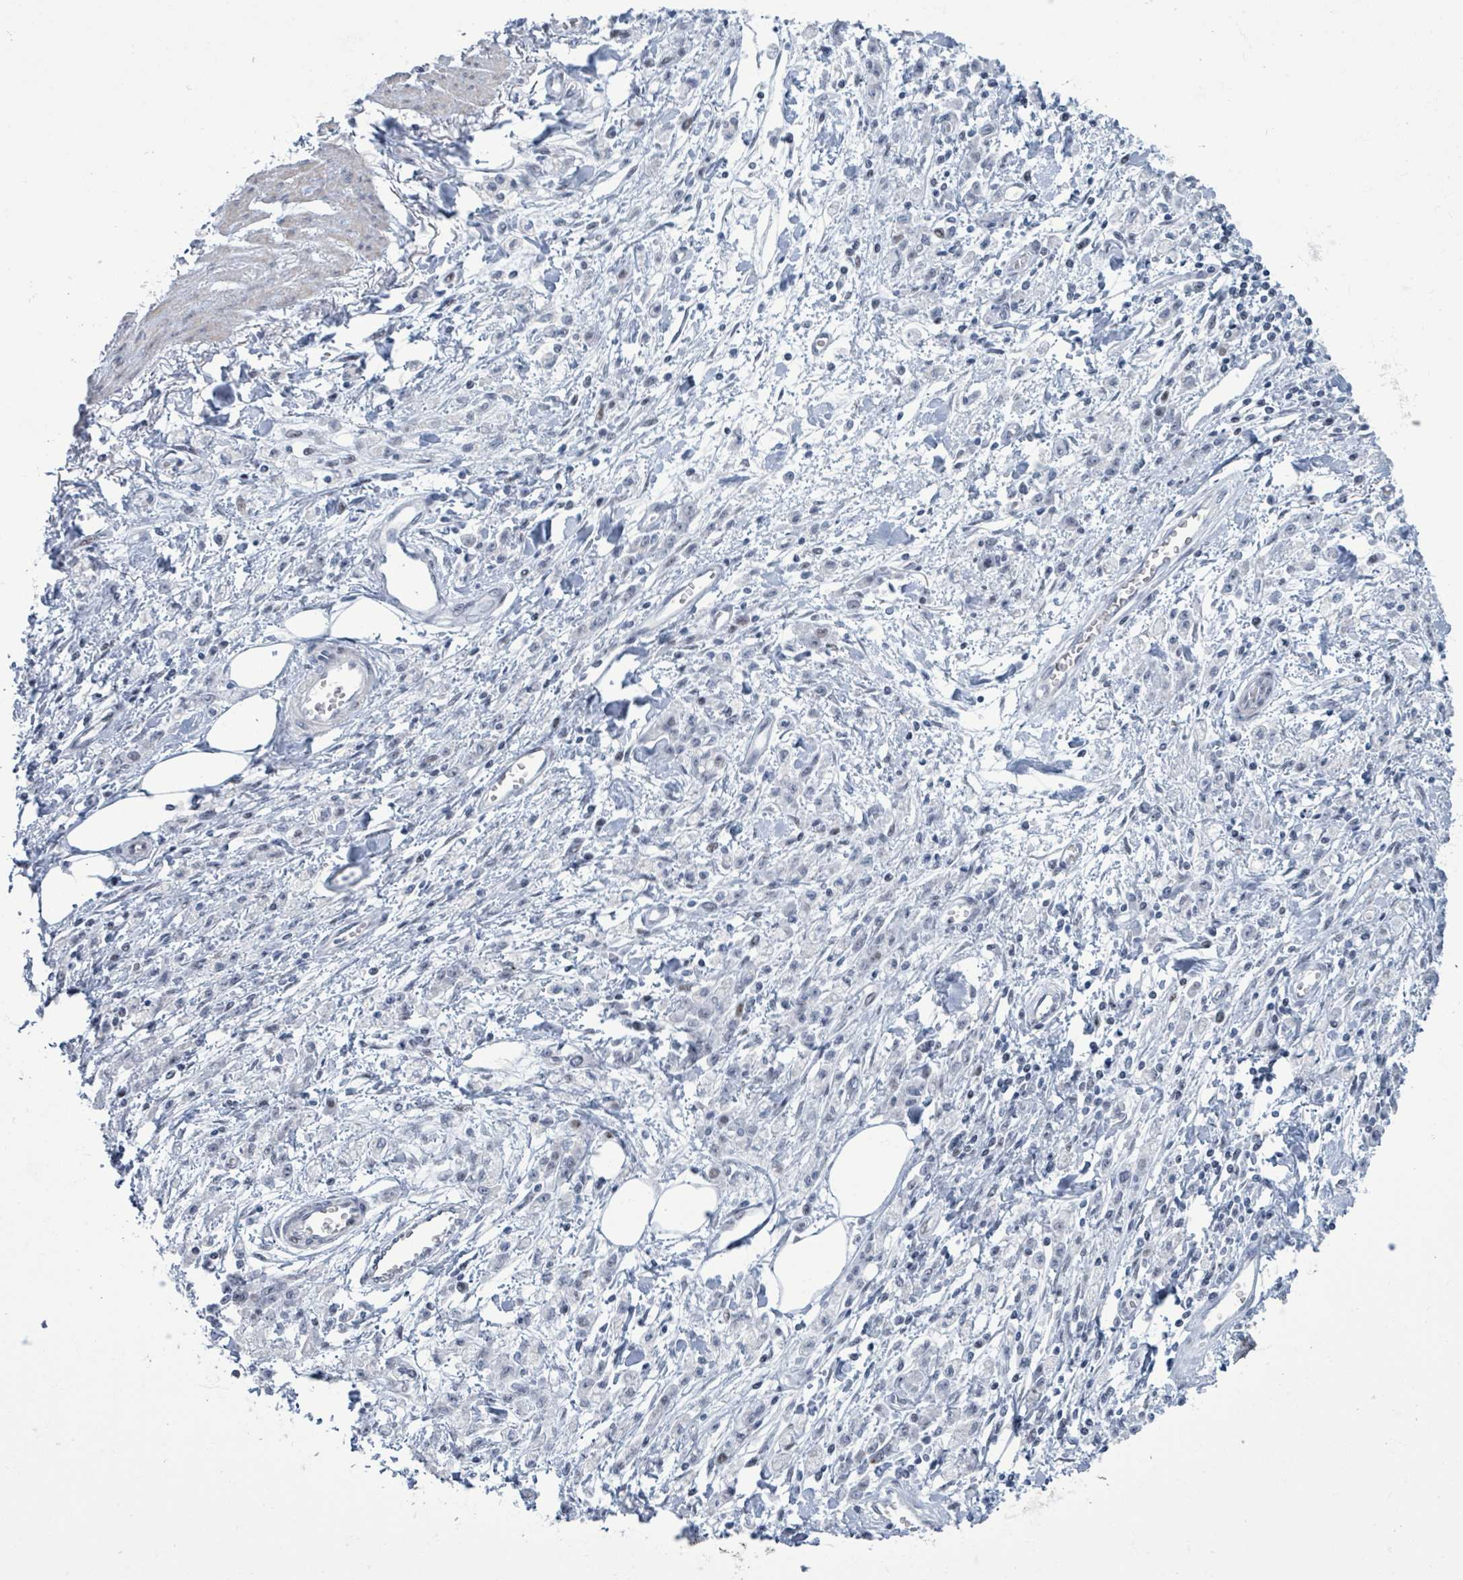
{"staining": {"intensity": "negative", "quantity": "none", "location": "none"}, "tissue": "stomach cancer", "cell_type": "Tumor cells", "image_type": "cancer", "snomed": [{"axis": "morphology", "description": "Adenocarcinoma, NOS"}, {"axis": "topography", "description": "Stomach"}], "caption": "Image shows no protein staining in tumor cells of adenocarcinoma (stomach) tissue.", "gene": "CT45A5", "patient": {"sex": "male", "age": 77}}